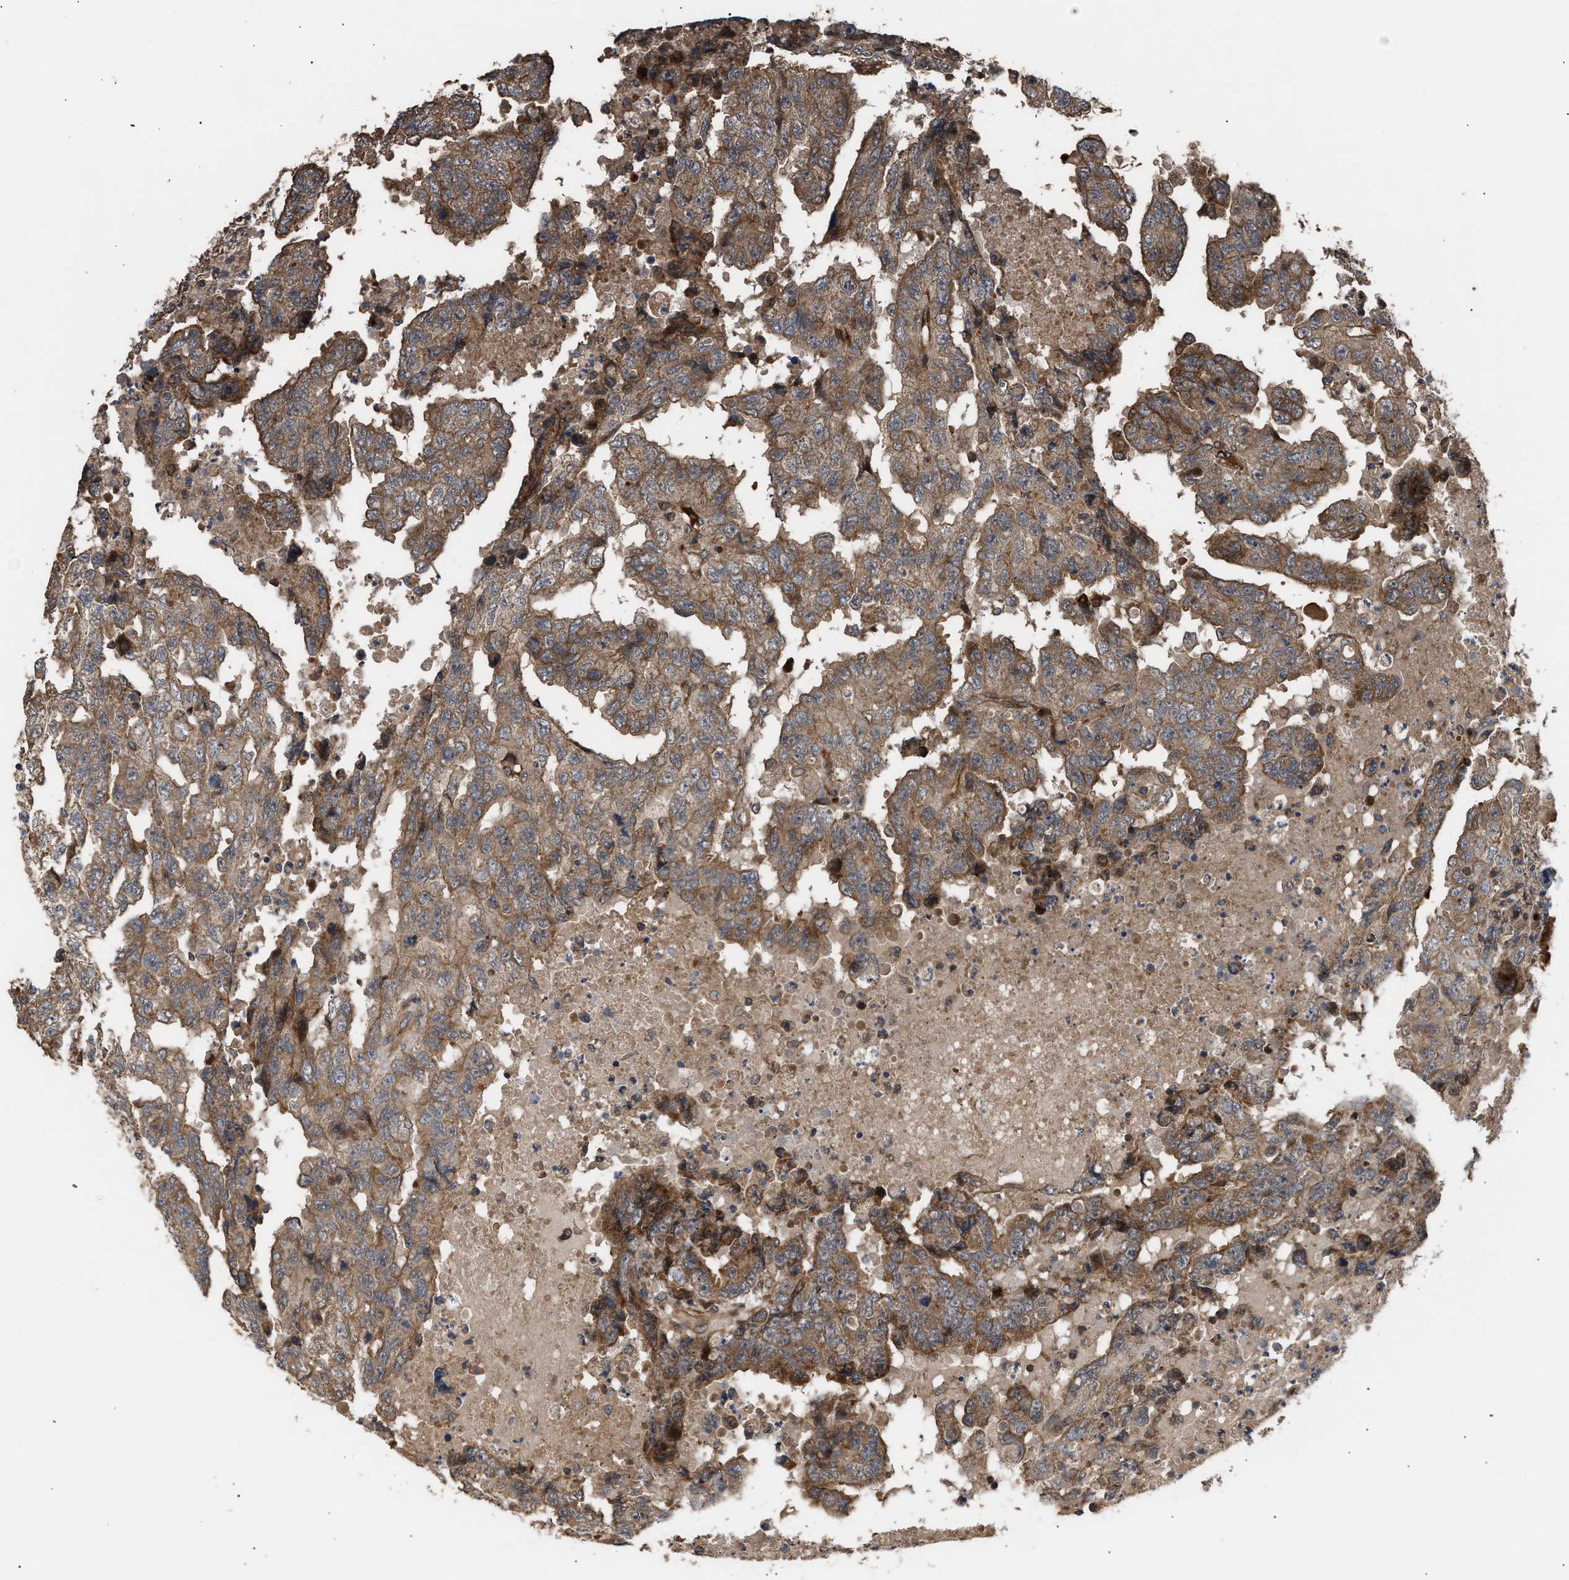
{"staining": {"intensity": "moderate", "quantity": ">75%", "location": "cytoplasmic/membranous"}, "tissue": "testis cancer", "cell_type": "Tumor cells", "image_type": "cancer", "snomed": [{"axis": "morphology", "description": "Necrosis, NOS"}, {"axis": "morphology", "description": "Carcinoma, Embryonal, NOS"}, {"axis": "topography", "description": "Testis"}], "caption": "Testis cancer (embryonal carcinoma) stained with a protein marker displays moderate staining in tumor cells.", "gene": "STAU1", "patient": {"sex": "male", "age": 19}}